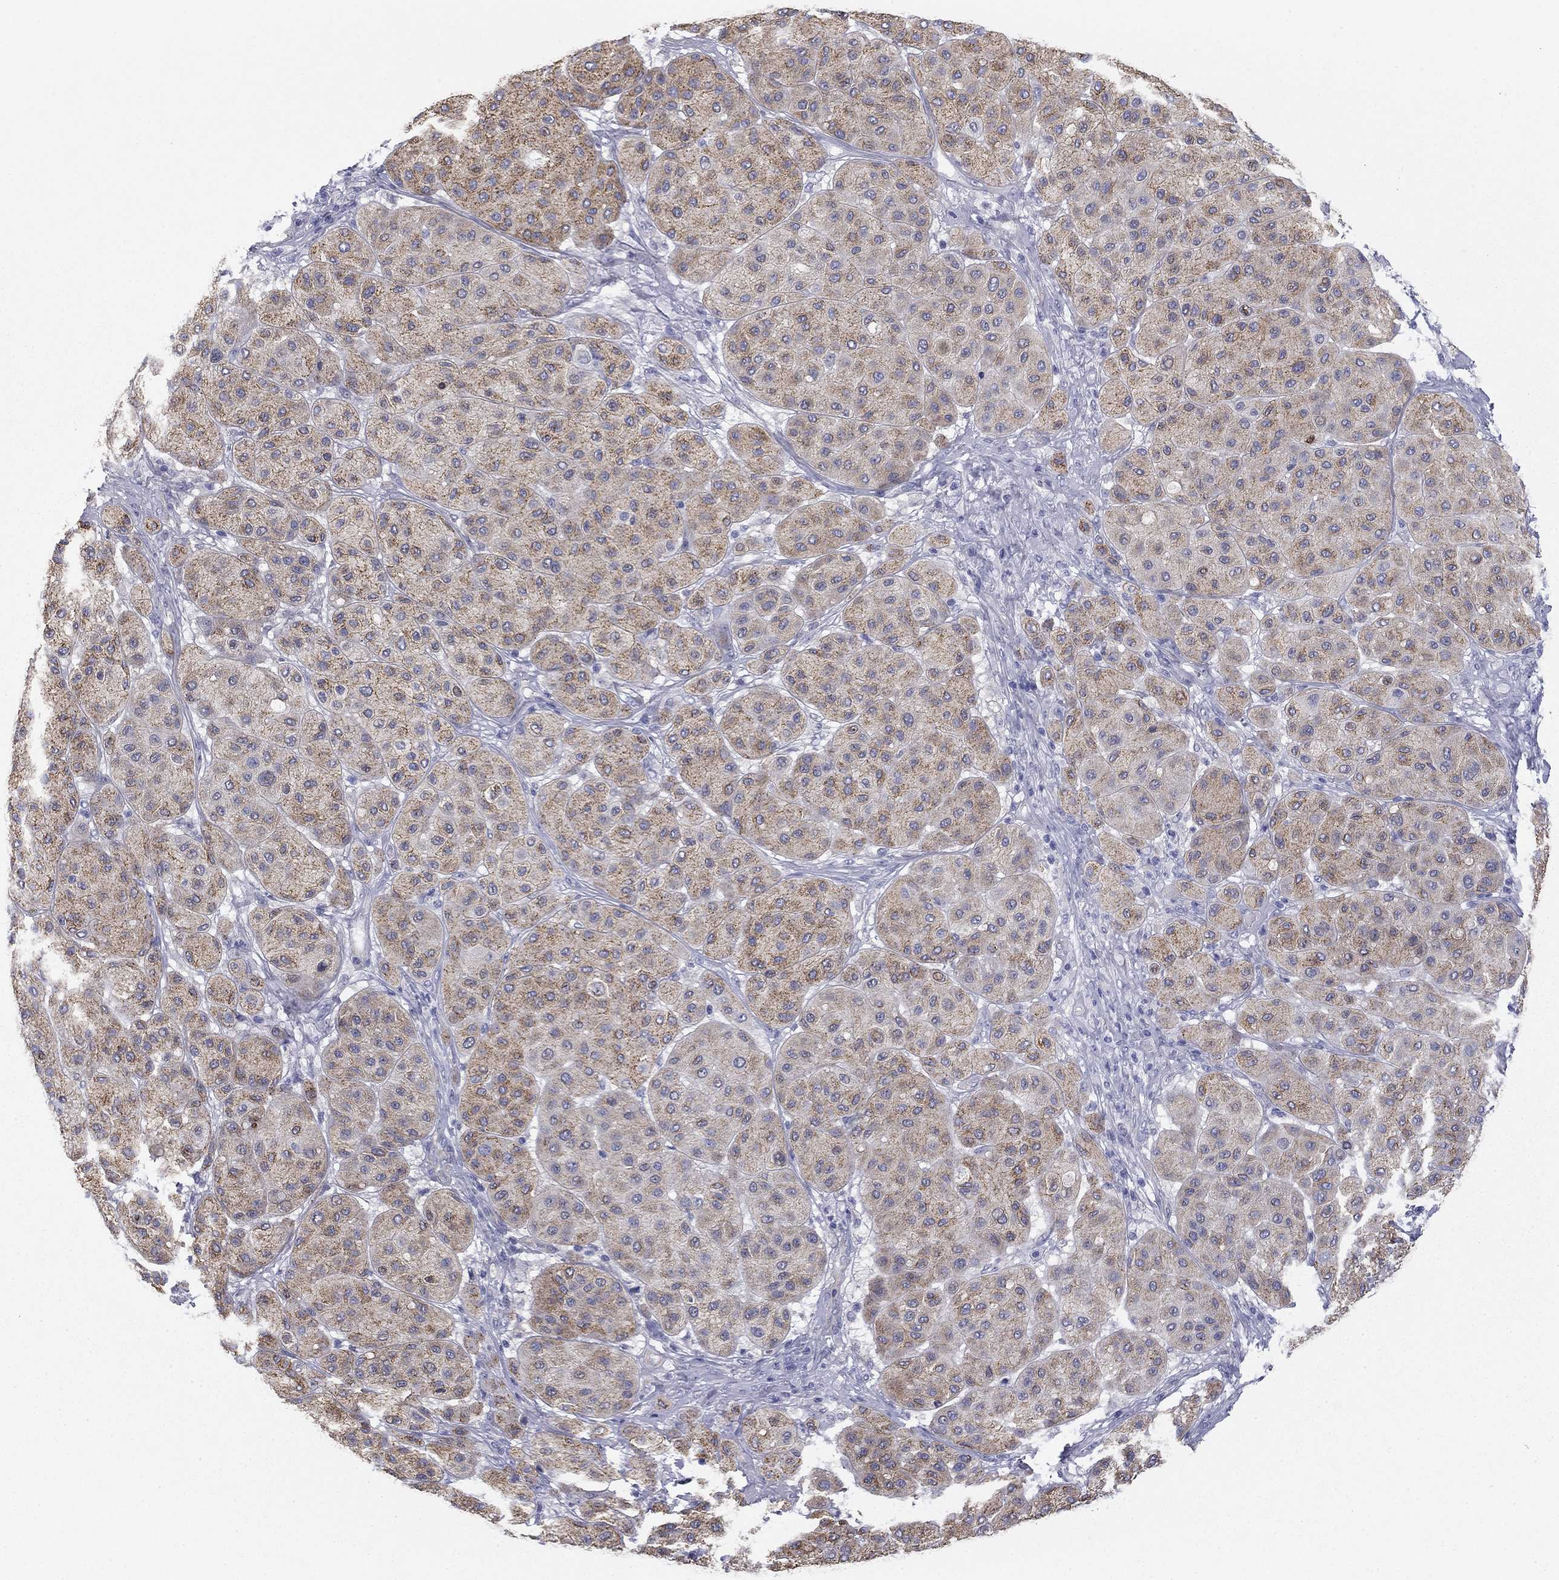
{"staining": {"intensity": "moderate", "quantity": ">75%", "location": "cytoplasmic/membranous"}, "tissue": "melanoma", "cell_type": "Tumor cells", "image_type": "cancer", "snomed": [{"axis": "morphology", "description": "Malignant melanoma, Metastatic site"}, {"axis": "topography", "description": "Smooth muscle"}], "caption": "Moderate cytoplasmic/membranous protein positivity is identified in about >75% of tumor cells in melanoma.", "gene": "SEPTIN3", "patient": {"sex": "male", "age": 41}}